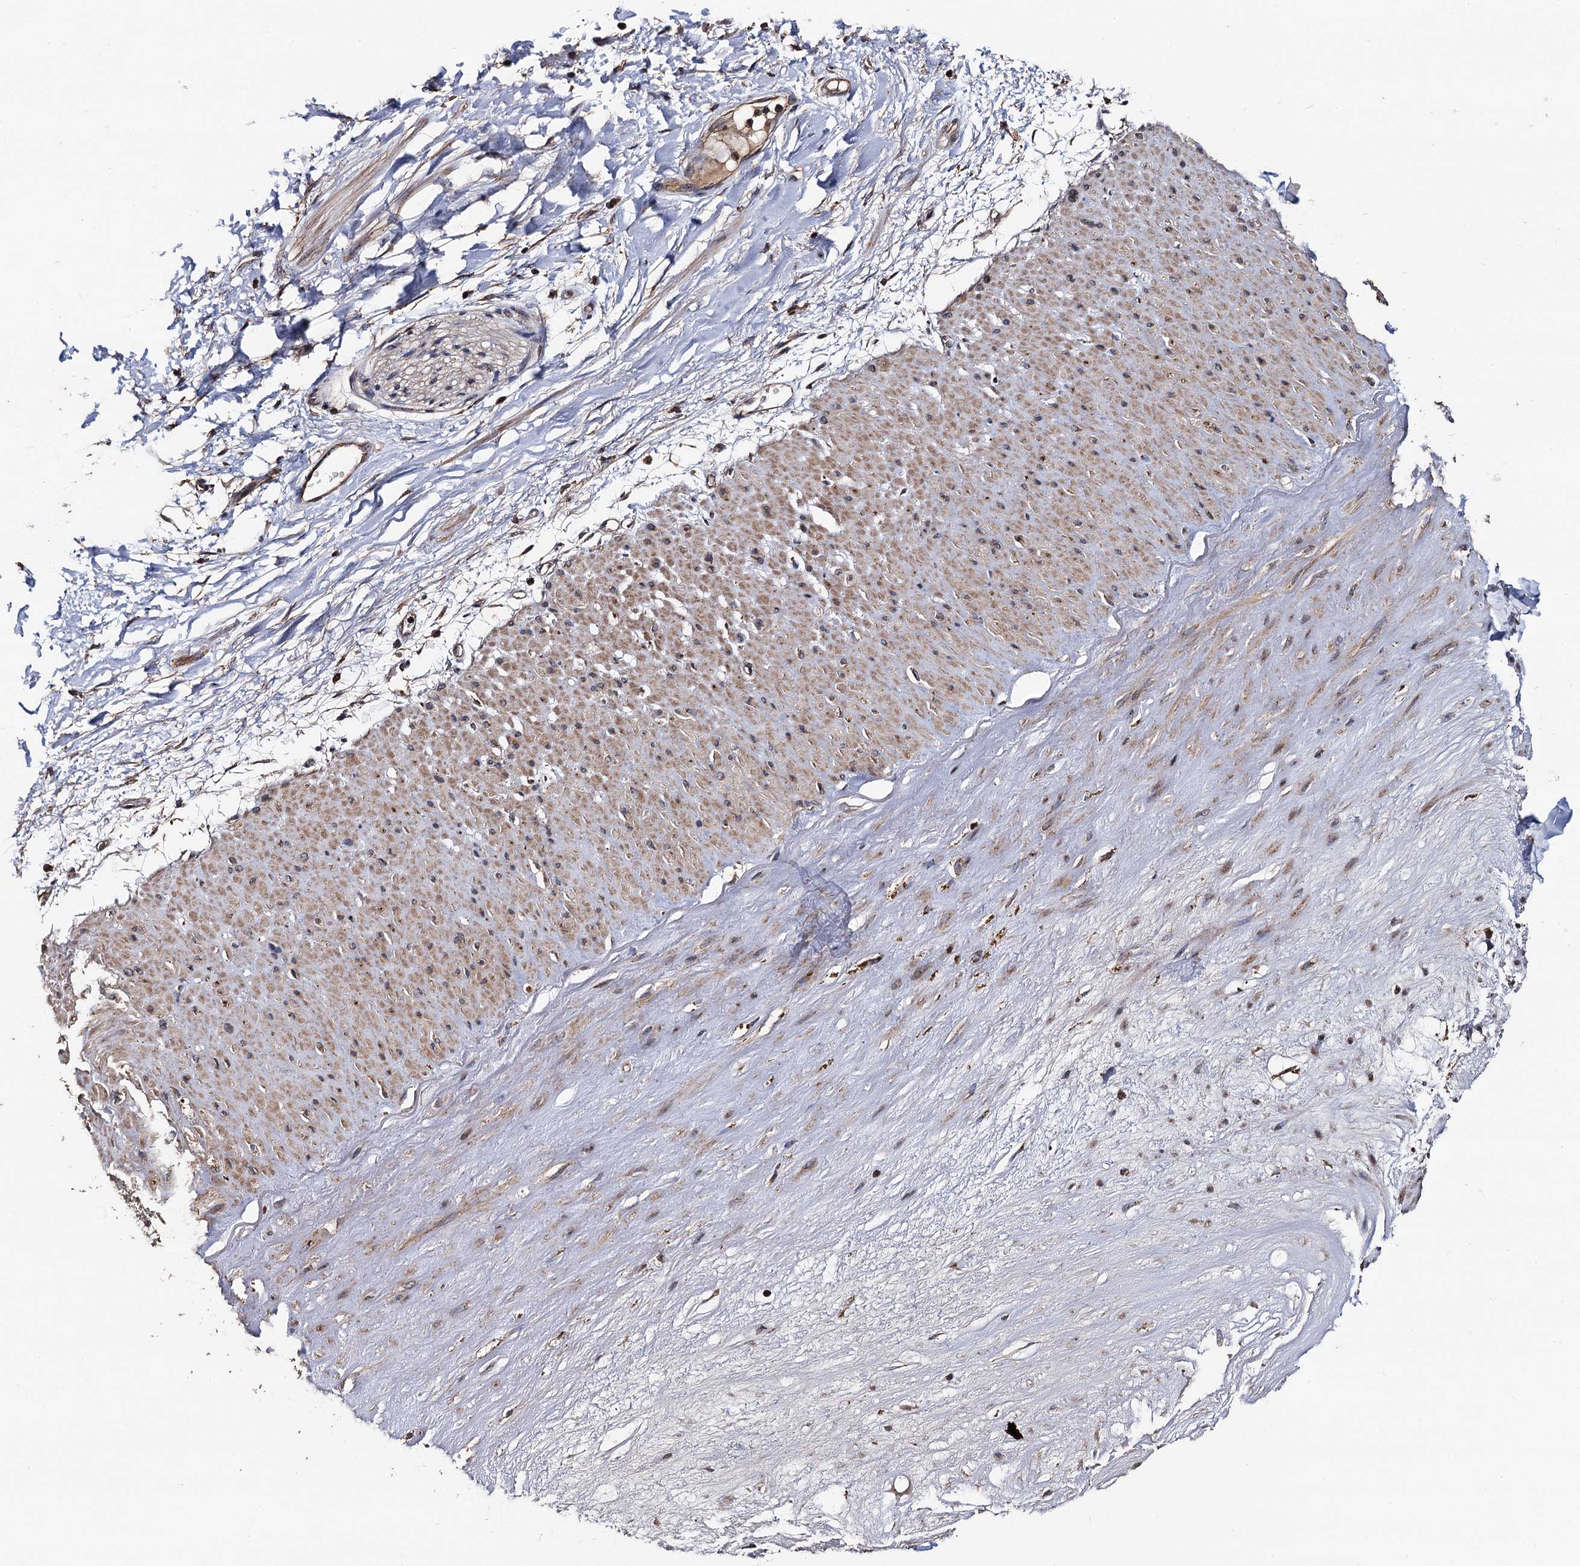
{"staining": {"intensity": "weak", "quantity": ">75%", "location": "cytoplasmic/membranous"}, "tissue": "adipose tissue", "cell_type": "Adipocytes", "image_type": "normal", "snomed": [{"axis": "morphology", "description": "Normal tissue, NOS"}, {"axis": "topography", "description": "Soft tissue"}], "caption": "Immunohistochemistry (IHC) image of unremarkable human adipose tissue stained for a protein (brown), which exhibits low levels of weak cytoplasmic/membranous staining in approximately >75% of adipocytes.", "gene": "PPTC7", "patient": {"sex": "male", "age": 72}}